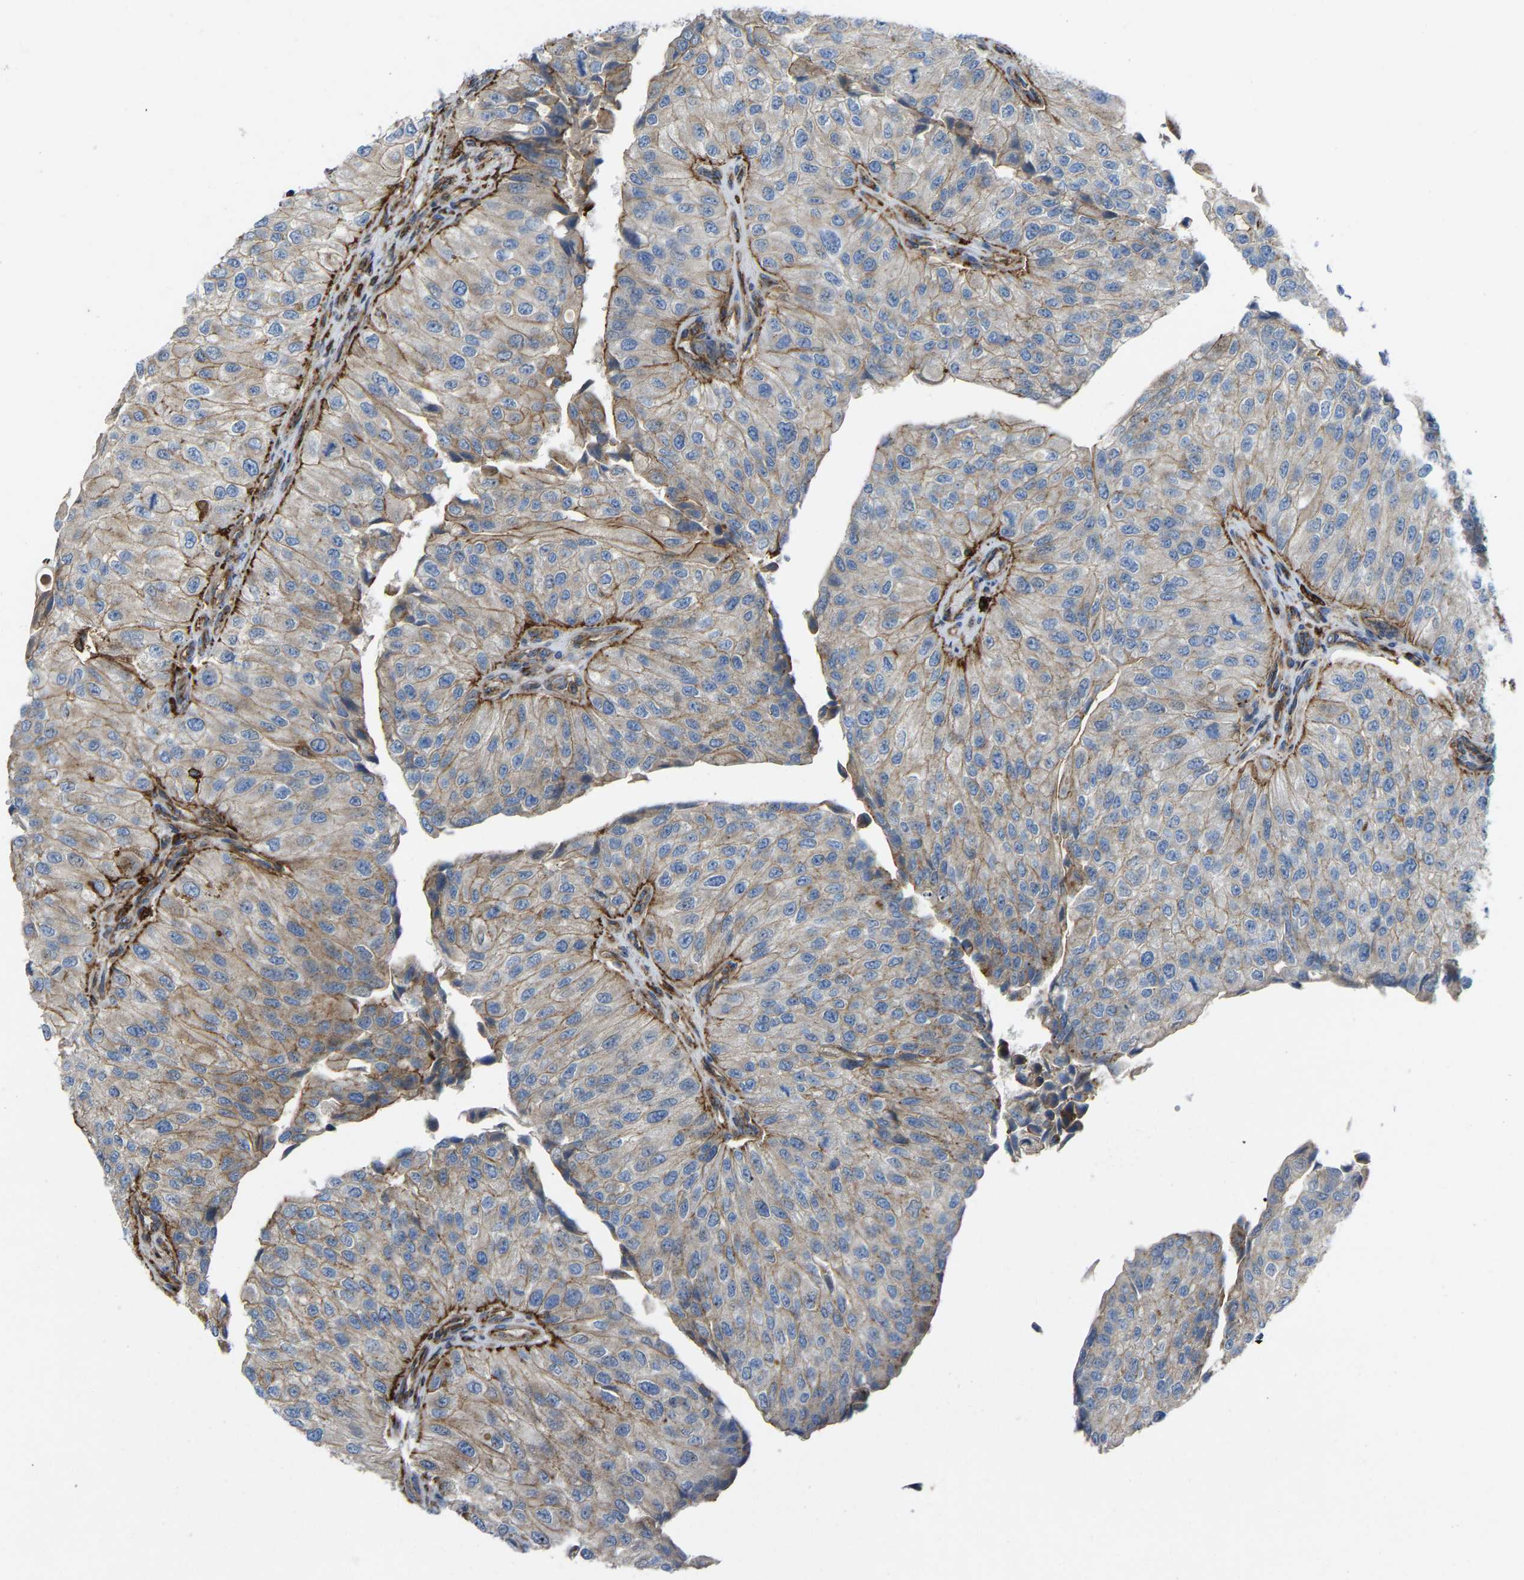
{"staining": {"intensity": "moderate", "quantity": "25%-75%", "location": "cytoplasmic/membranous"}, "tissue": "urothelial cancer", "cell_type": "Tumor cells", "image_type": "cancer", "snomed": [{"axis": "morphology", "description": "Urothelial carcinoma, High grade"}, {"axis": "topography", "description": "Kidney"}, {"axis": "topography", "description": "Urinary bladder"}], "caption": "Immunohistochemistry image of neoplastic tissue: human urothelial cancer stained using immunohistochemistry displays medium levels of moderate protein expression localized specifically in the cytoplasmic/membranous of tumor cells, appearing as a cytoplasmic/membranous brown color.", "gene": "AGPAT2", "patient": {"sex": "male", "age": 77}}